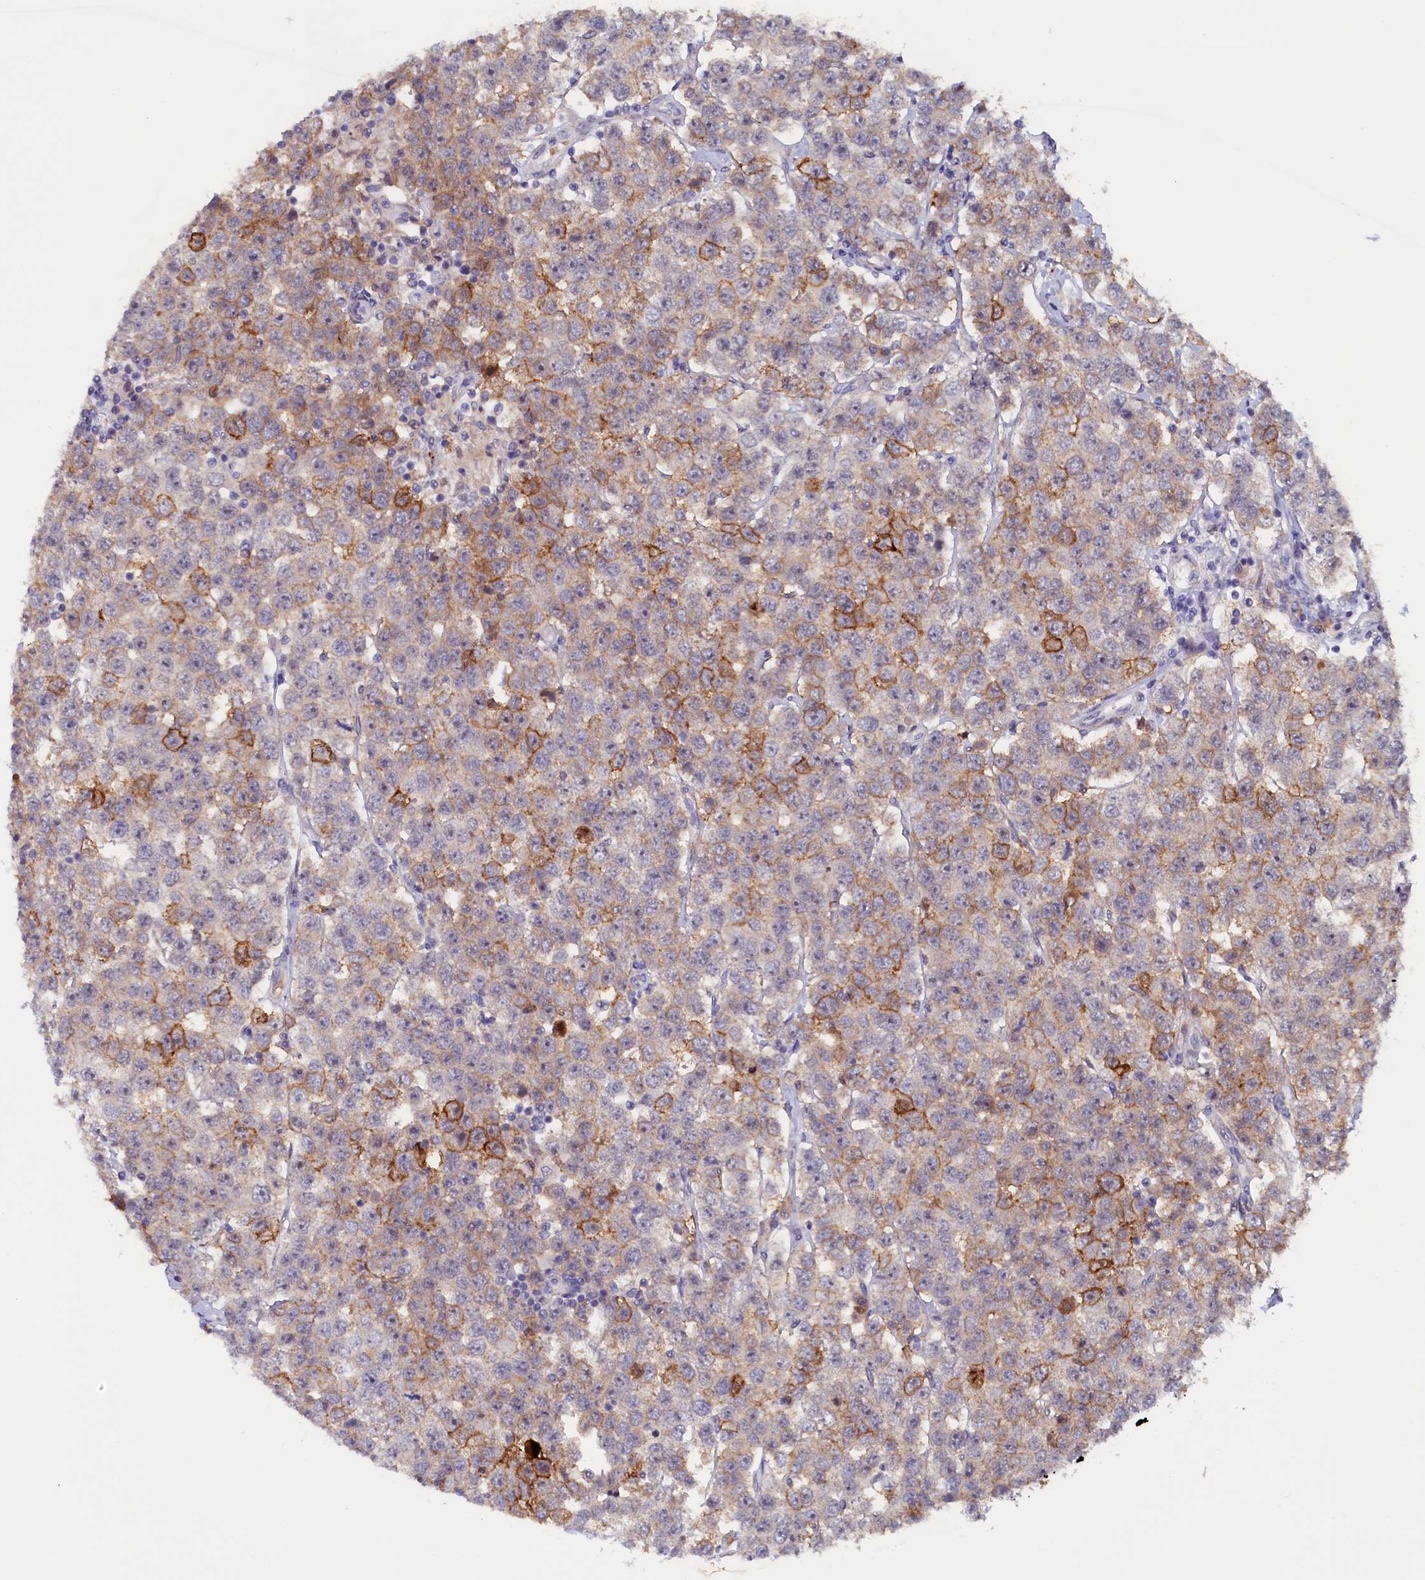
{"staining": {"intensity": "strong", "quantity": "<25%", "location": "cytoplasmic/membranous"}, "tissue": "testis cancer", "cell_type": "Tumor cells", "image_type": "cancer", "snomed": [{"axis": "morphology", "description": "Seminoma, NOS"}, {"axis": "topography", "description": "Testis"}], "caption": "Strong cytoplasmic/membranous protein expression is present in approximately <25% of tumor cells in seminoma (testis).", "gene": "PACSIN3", "patient": {"sex": "male", "age": 28}}